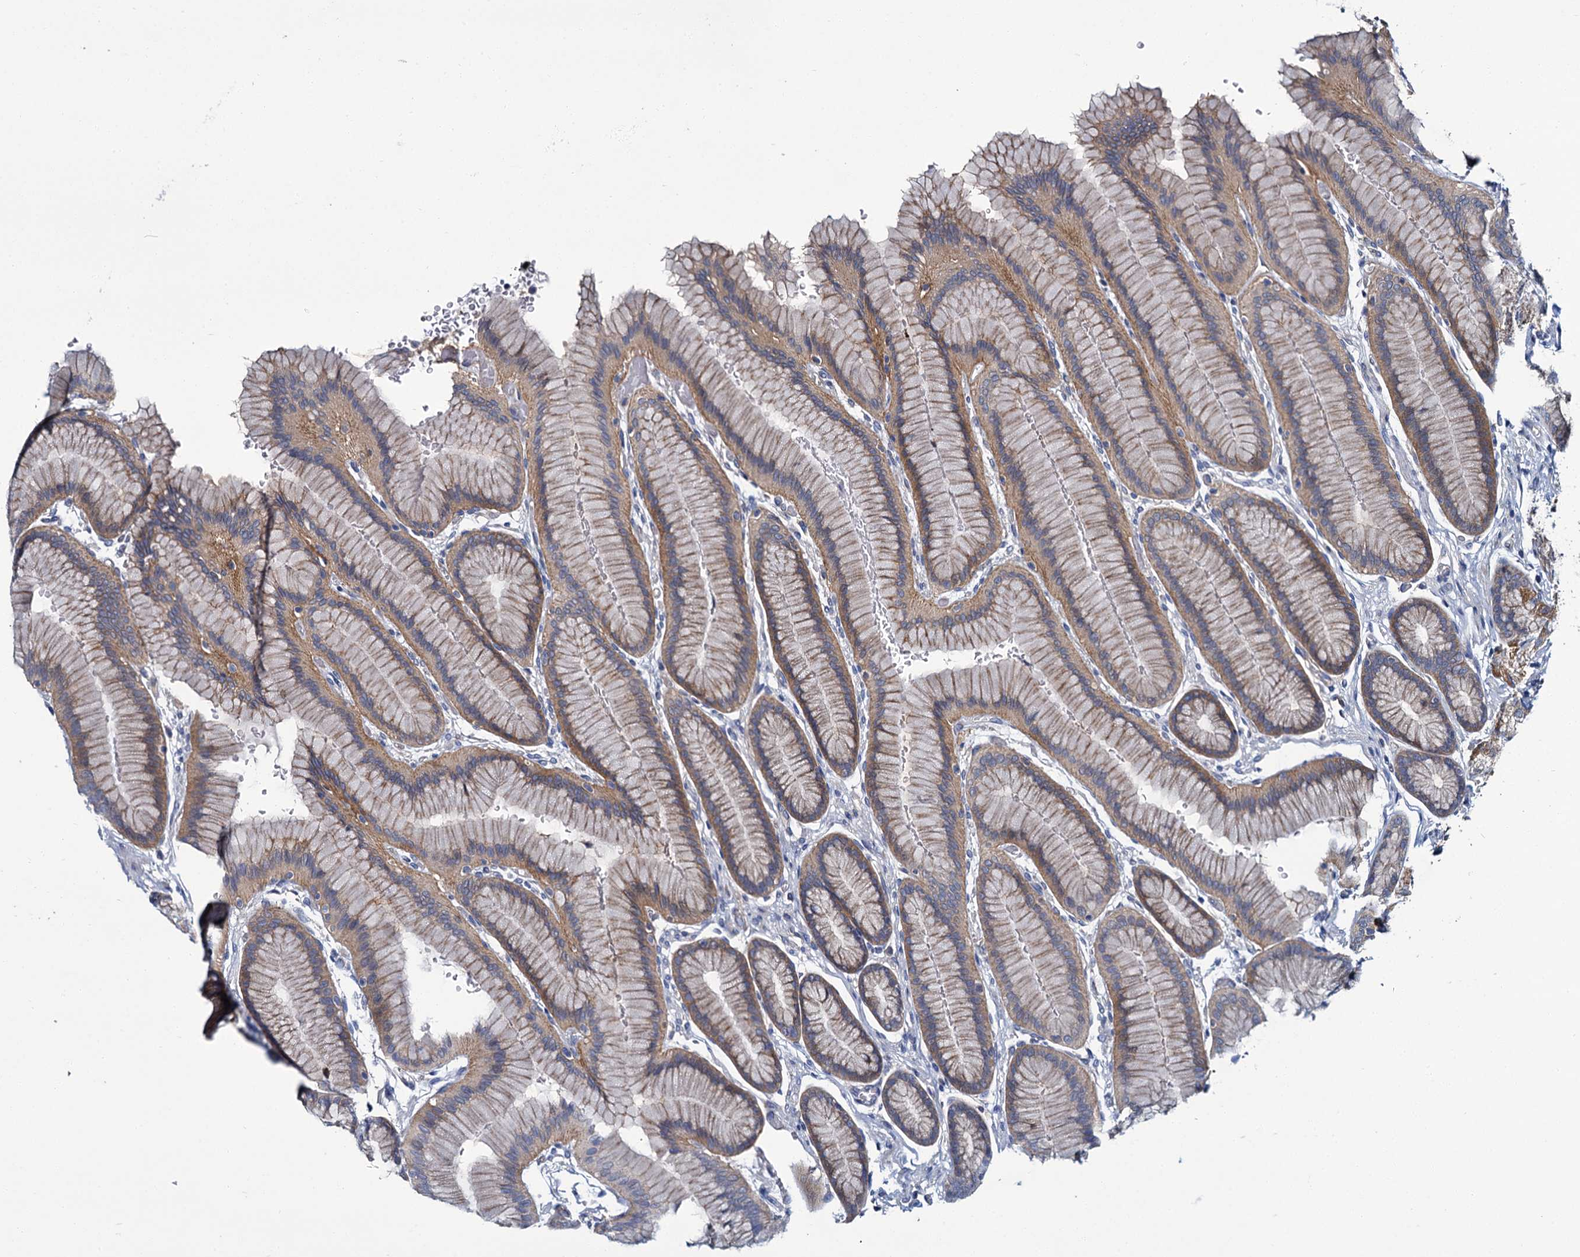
{"staining": {"intensity": "moderate", "quantity": ">75%", "location": "cytoplasmic/membranous"}, "tissue": "stomach", "cell_type": "Glandular cells", "image_type": "normal", "snomed": [{"axis": "morphology", "description": "Normal tissue, NOS"}, {"axis": "morphology", "description": "Adenocarcinoma, NOS"}, {"axis": "morphology", "description": "Adenocarcinoma, High grade"}, {"axis": "topography", "description": "Stomach, upper"}, {"axis": "topography", "description": "Stomach"}], "caption": "Stomach stained for a protein exhibits moderate cytoplasmic/membranous positivity in glandular cells. The protein is shown in brown color, while the nuclei are stained blue.", "gene": "CEP295", "patient": {"sex": "female", "age": 65}}